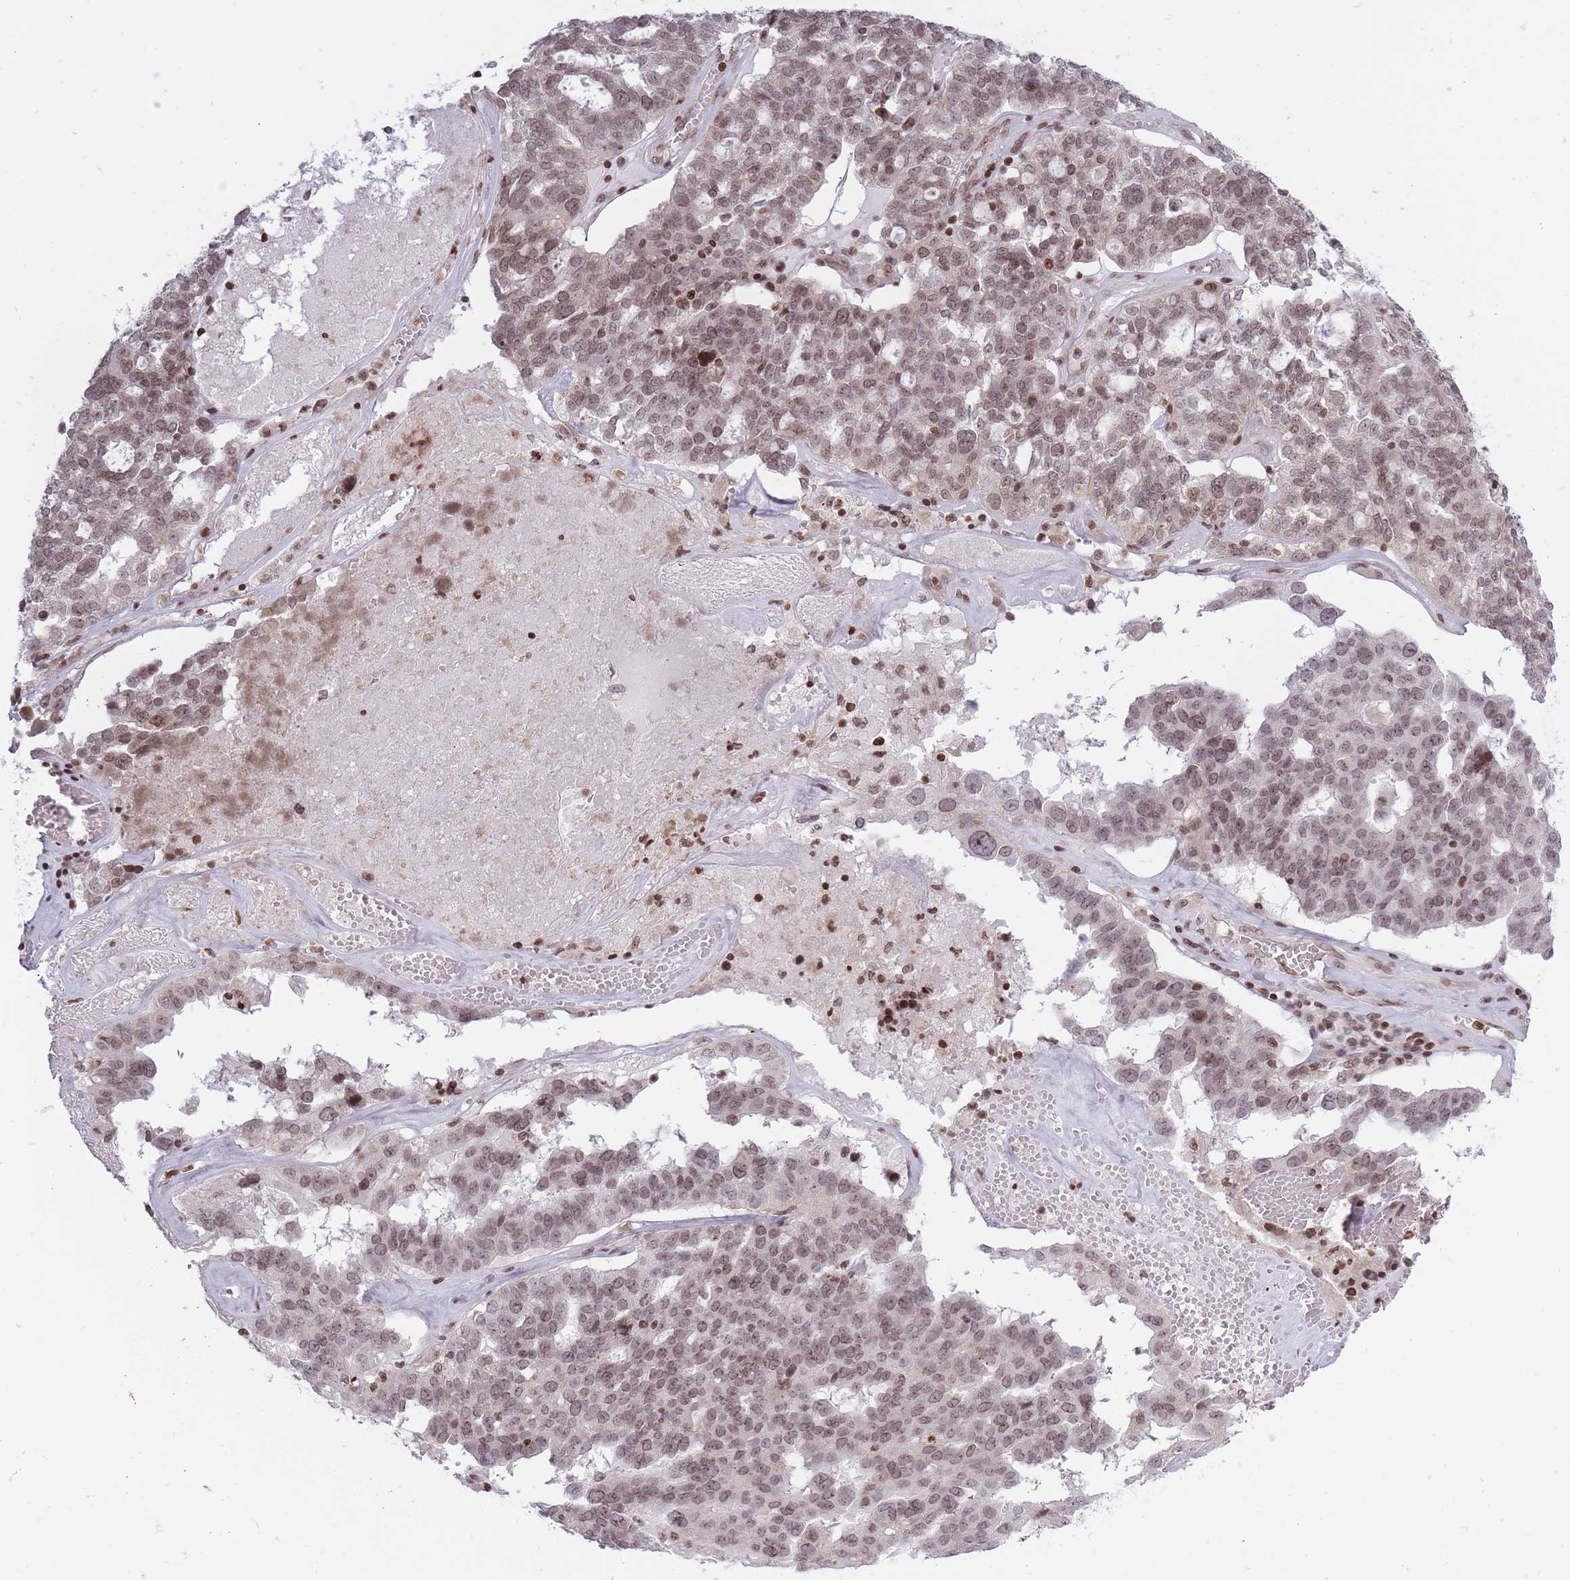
{"staining": {"intensity": "weak", "quantity": ">75%", "location": "nuclear"}, "tissue": "ovarian cancer", "cell_type": "Tumor cells", "image_type": "cancer", "snomed": [{"axis": "morphology", "description": "Cystadenocarcinoma, serous, NOS"}, {"axis": "topography", "description": "Ovary"}], "caption": "Immunohistochemistry (IHC) image of neoplastic tissue: human serous cystadenocarcinoma (ovarian) stained using IHC reveals low levels of weak protein expression localized specifically in the nuclear of tumor cells, appearing as a nuclear brown color.", "gene": "TMC6", "patient": {"sex": "female", "age": 59}}